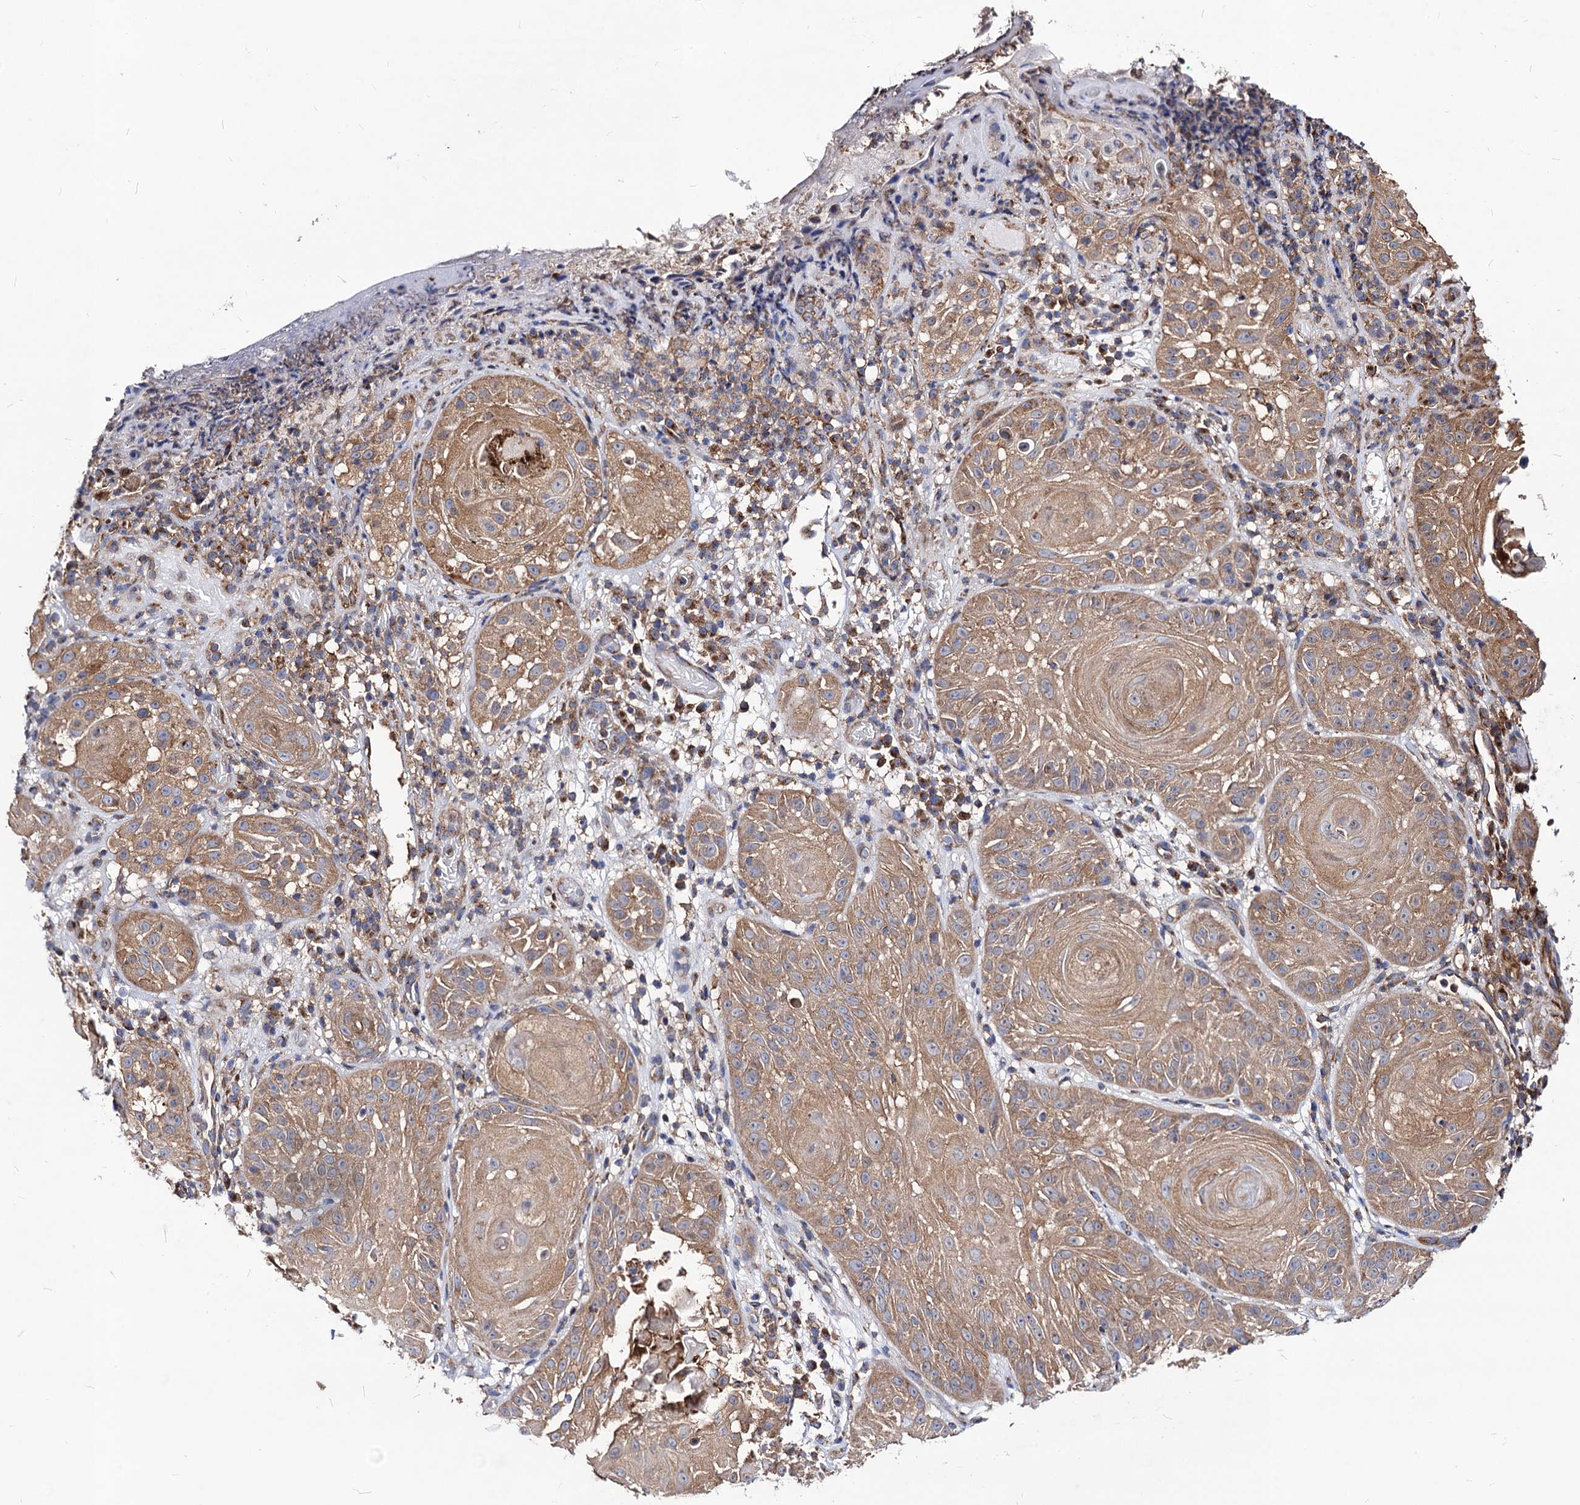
{"staining": {"intensity": "moderate", "quantity": ">75%", "location": "cytoplasmic/membranous"}, "tissue": "skin cancer", "cell_type": "Tumor cells", "image_type": "cancer", "snomed": [{"axis": "morphology", "description": "Normal tissue, NOS"}, {"axis": "morphology", "description": "Basal cell carcinoma"}, {"axis": "topography", "description": "Skin"}], "caption": "A brown stain highlights moderate cytoplasmic/membranous expression of a protein in human basal cell carcinoma (skin) tumor cells. The staining was performed using DAB (3,3'-diaminobenzidine), with brown indicating positive protein expression. Nuclei are stained blue with hematoxylin.", "gene": "DYDC1", "patient": {"sex": "male", "age": 93}}